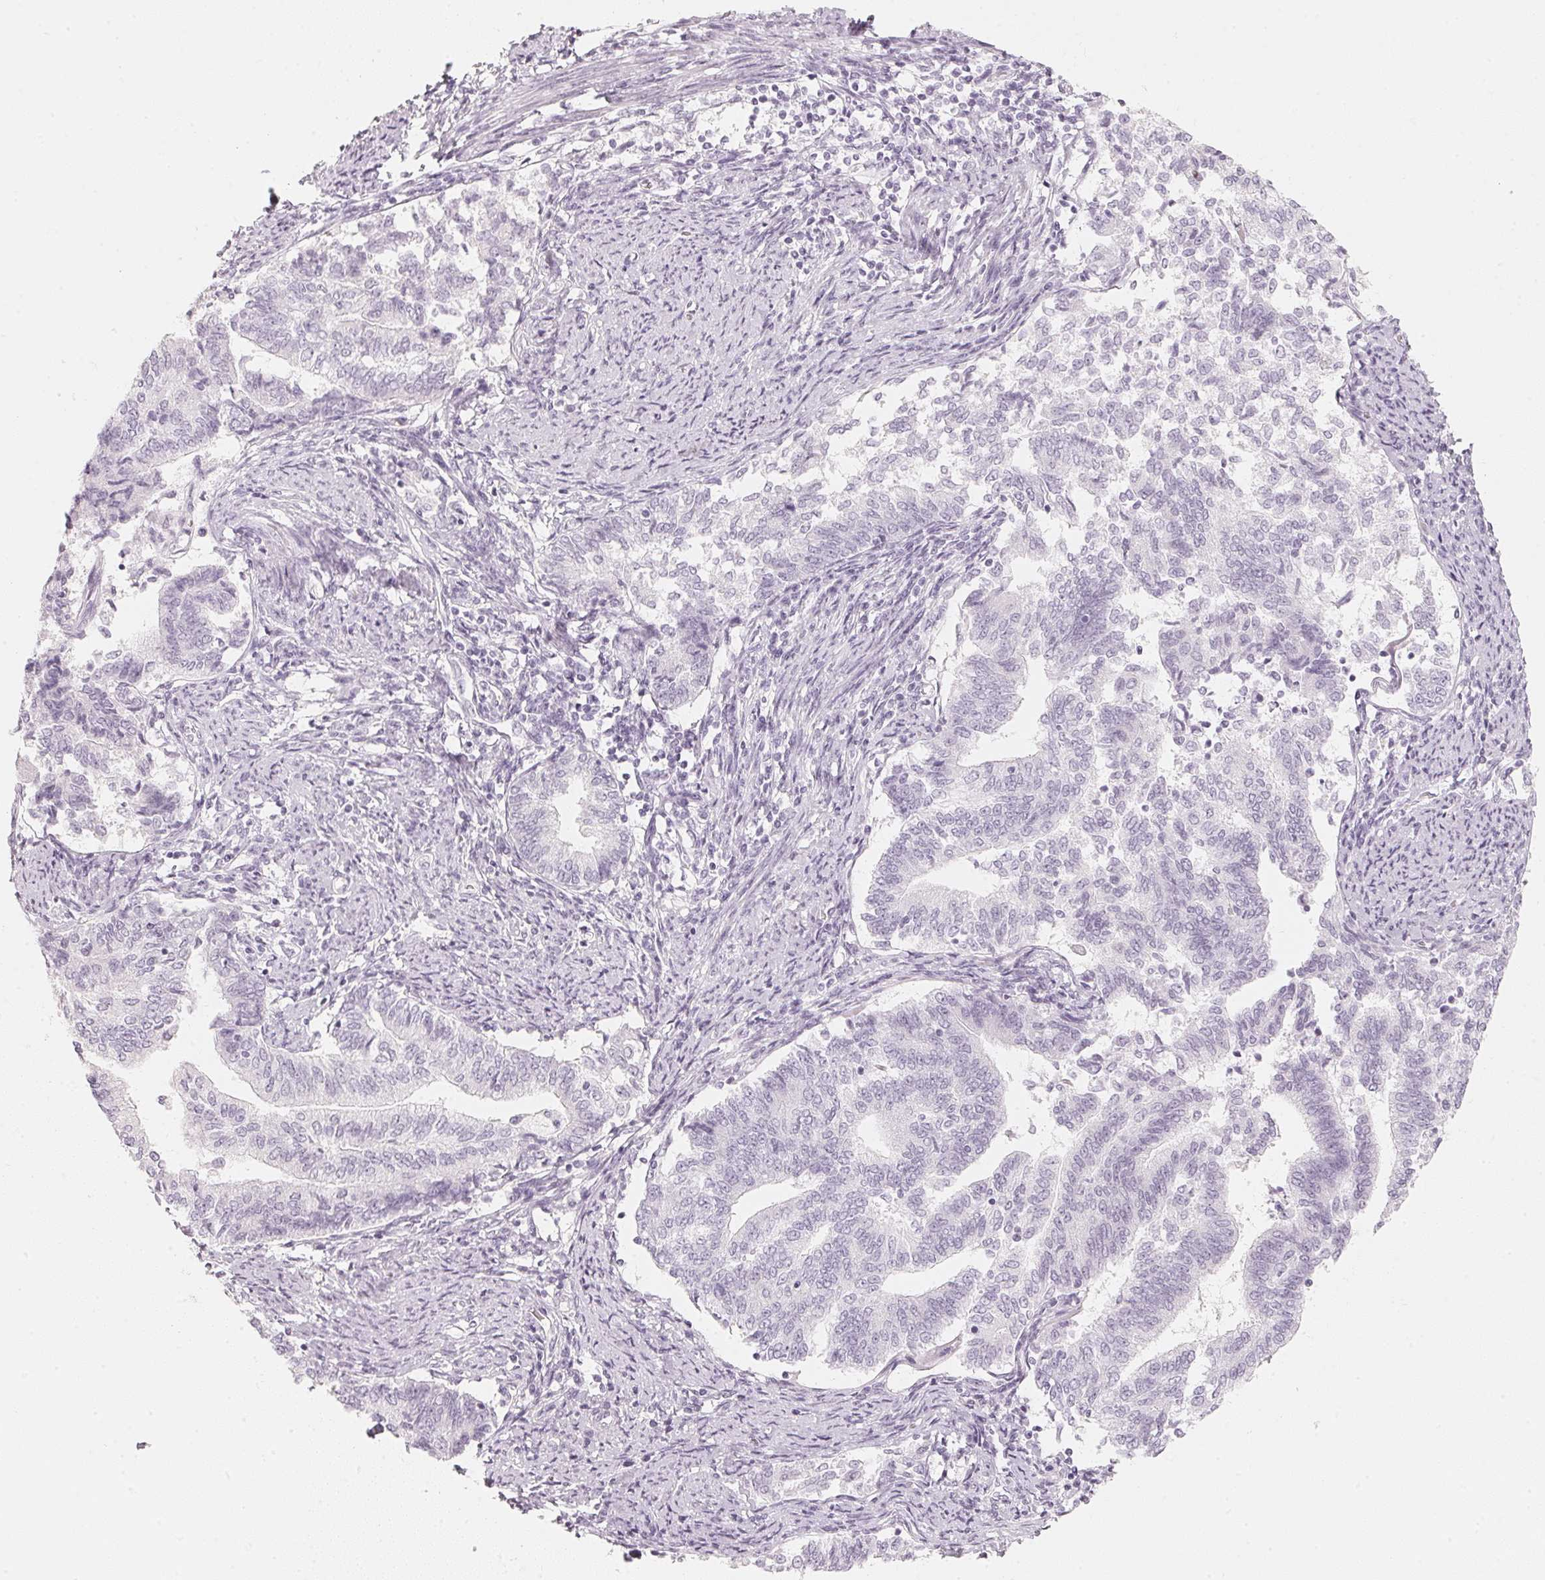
{"staining": {"intensity": "negative", "quantity": "none", "location": "none"}, "tissue": "endometrial cancer", "cell_type": "Tumor cells", "image_type": "cancer", "snomed": [{"axis": "morphology", "description": "Adenocarcinoma, NOS"}, {"axis": "topography", "description": "Endometrium"}], "caption": "There is no significant positivity in tumor cells of endometrial cancer. Nuclei are stained in blue.", "gene": "SLC22A8", "patient": {"sex": "female", "age": 65}}